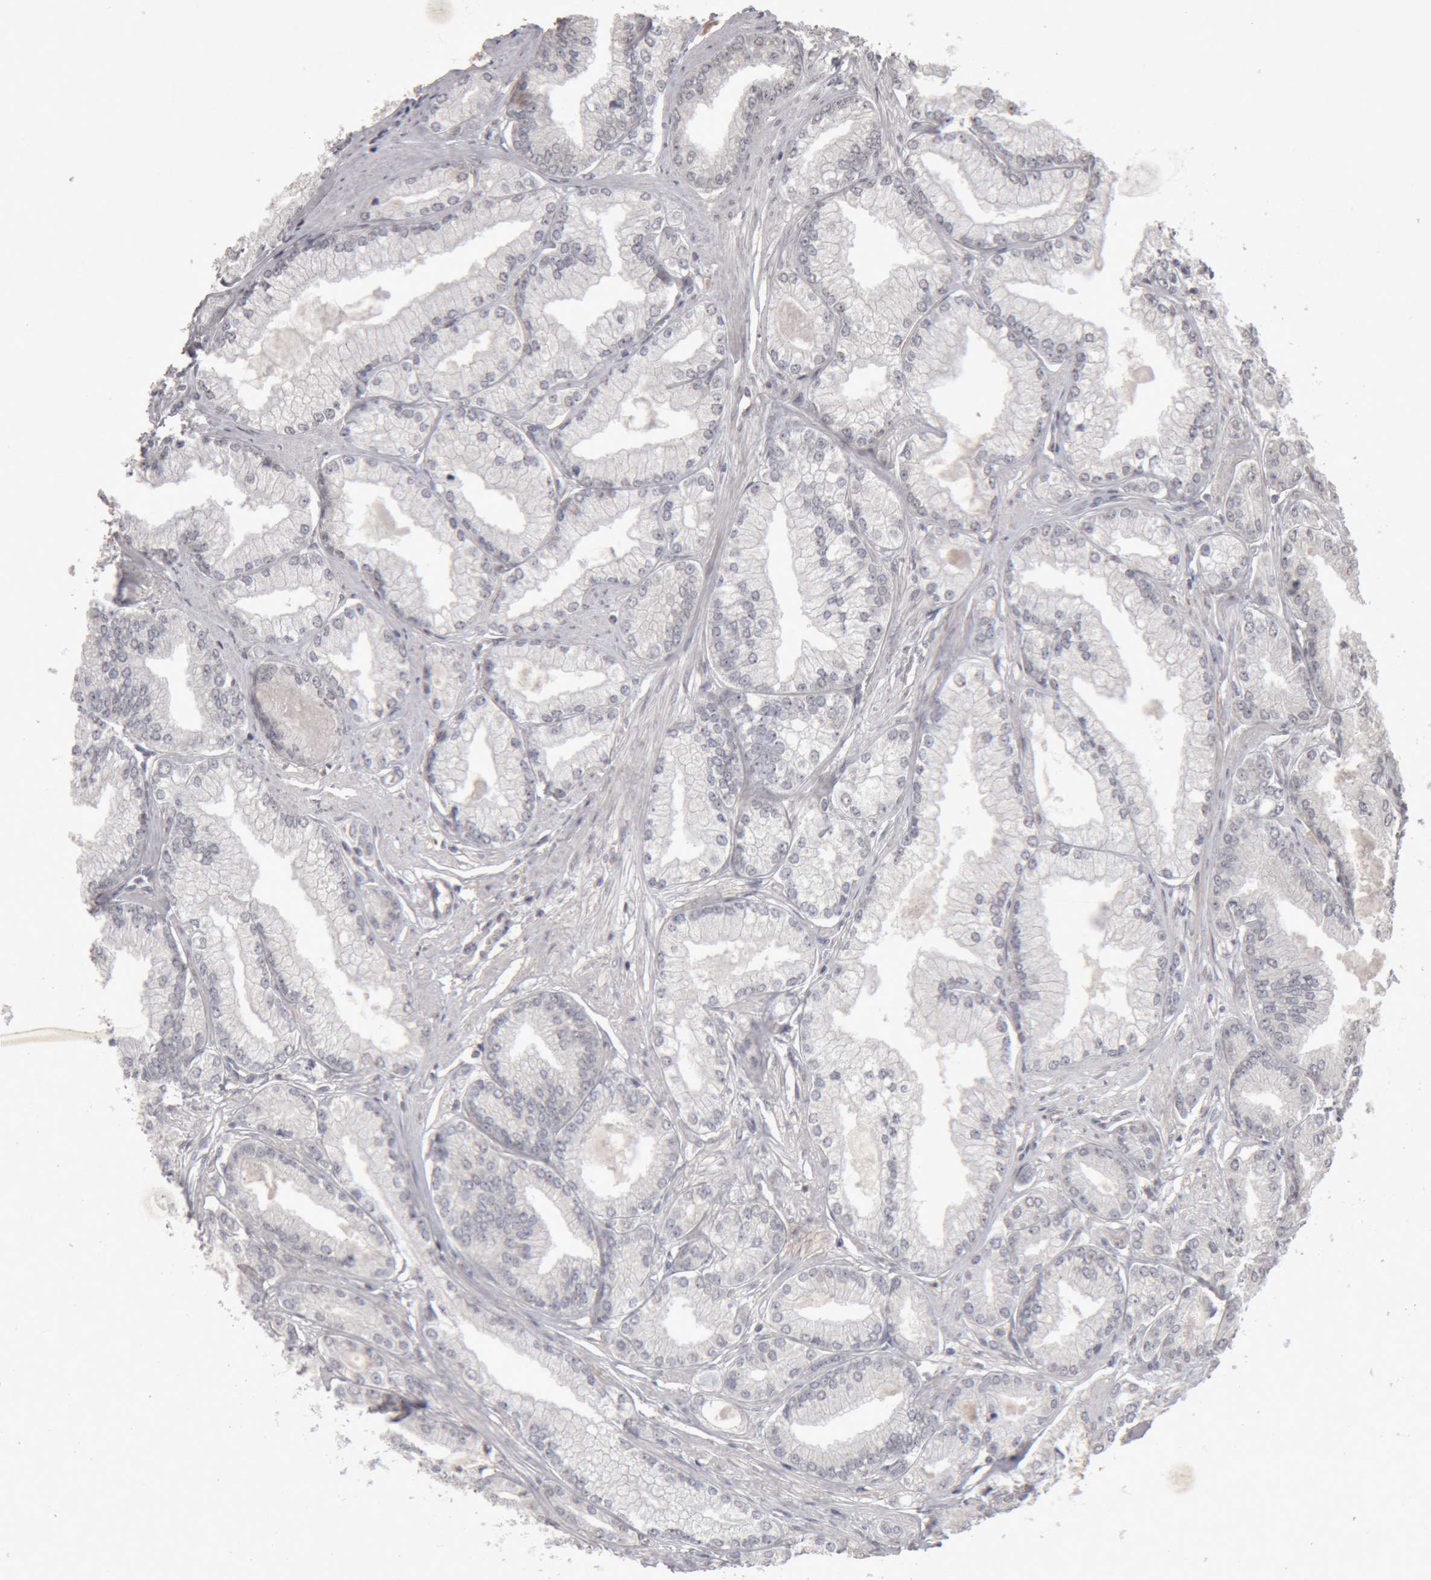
{"staining": {"intensity": "negative", "quantity": "none", "location": "none"}, "tissue": "prostate cancer", "cell_type": "Tumor cells", "image_type": "cancer", "snomed": [{"axis": "morphology", "description": "Adenocarcinoma, Low grade"}, {"axis": "topography", "description": "Prostate"}], "caption": "Tumor cells show no significant expression in adenocarcinoma (low-grade) (prostate). (Brightfield microscopy of DAB IHC at high magnification).", "gene": "MEP1A", "patient": {"sex": "male", "age": 52}}